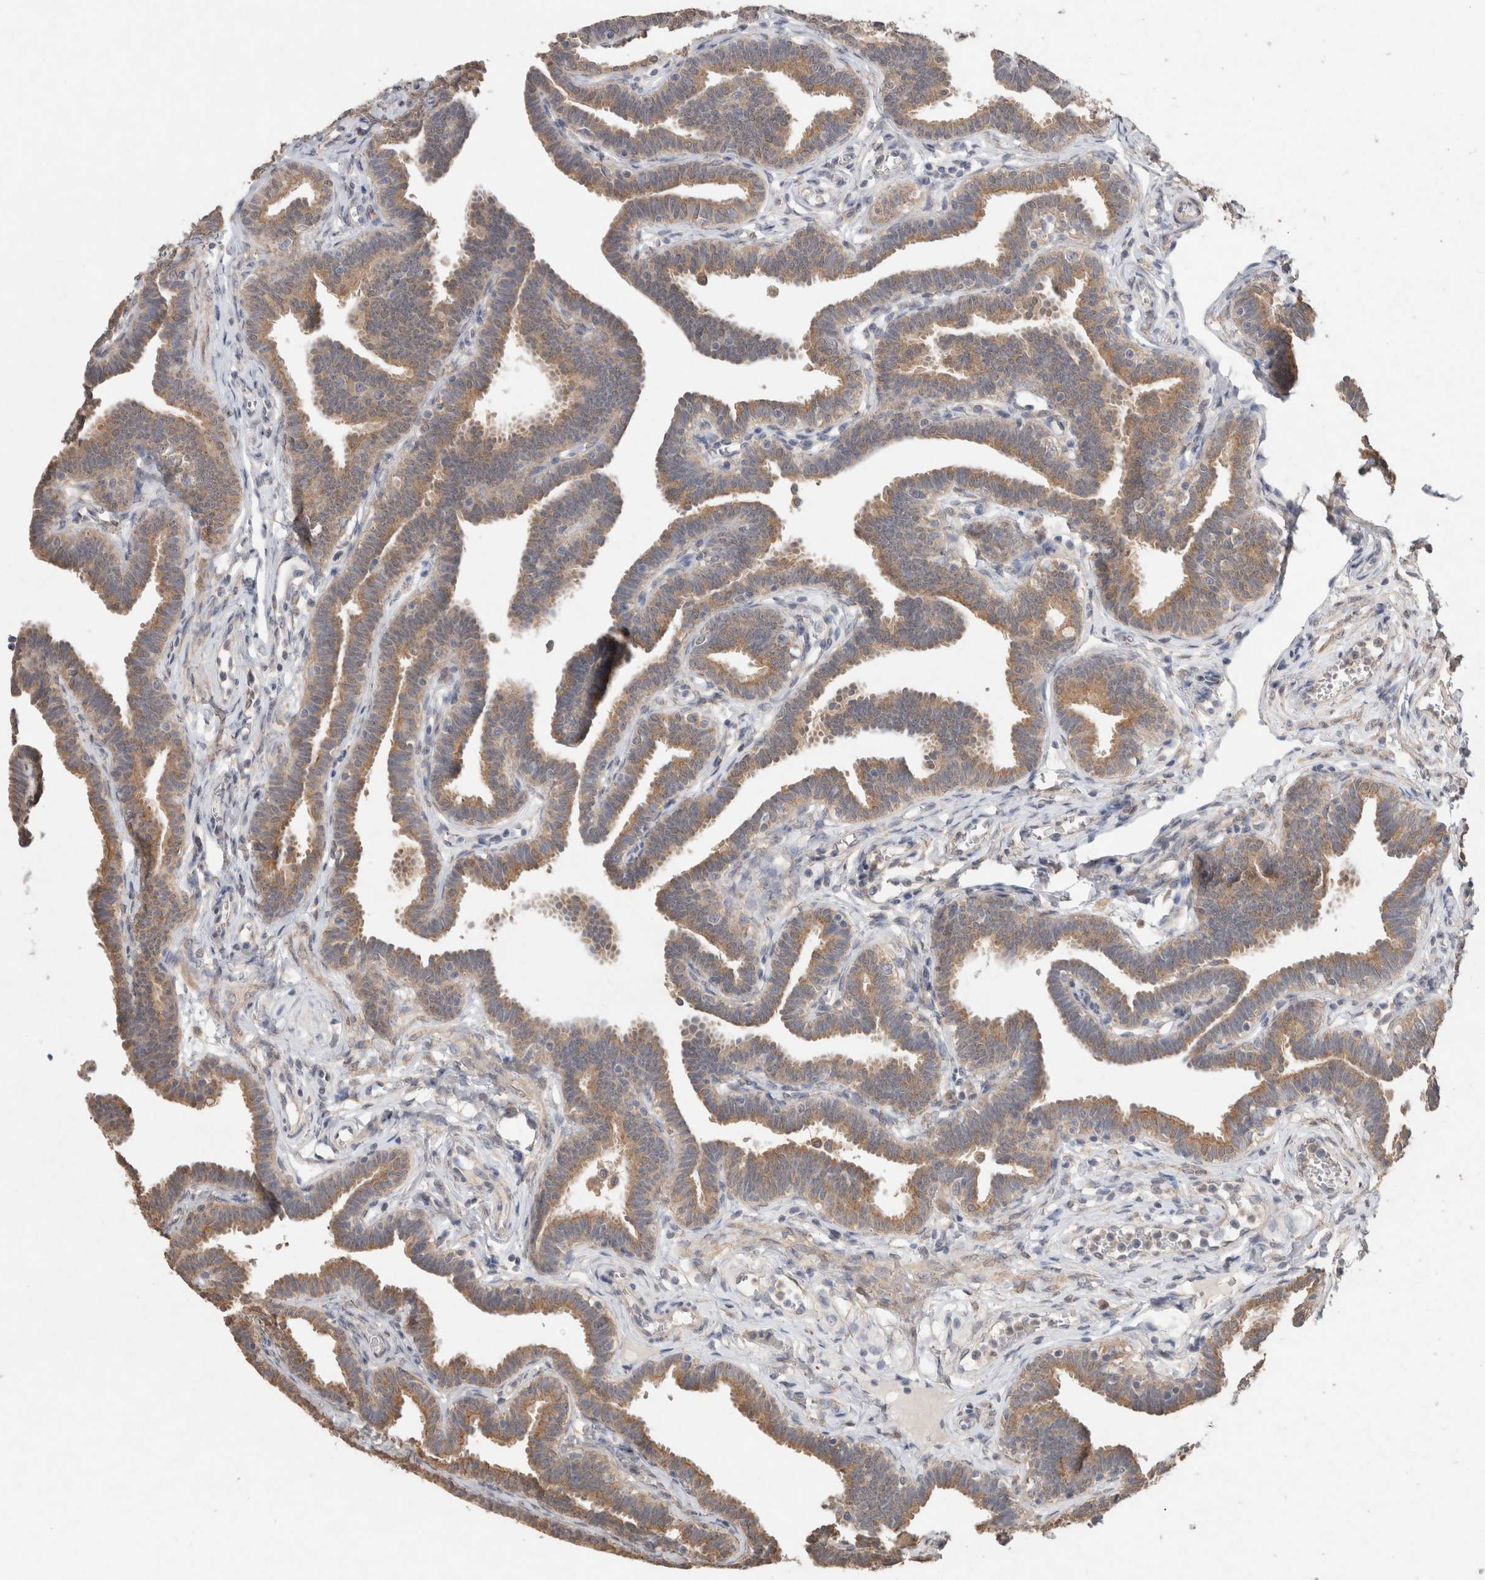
{"staining": {"intensity": "moderate", "quantity": ">75%", "location": "cytoplasmic/membranous"}, "tissue": "fallopian tube", "cell_type": "Glandular cells", "image_type": "normal", "snomed": [{"axis": "morphology", "description": "Normal tissue, NOS"}, {"axis": "topography", "description": "Fallopian tube"}, {"axis": "topography", "description": "Ovary"}], "caption": "Protein expression analysis of benign fallopian tube reveals moderate cytoplasmic/membranous expression in about >75% of glandular cells.", "gene": "RAB14", "patient": {"sex": "female", "age": 23}}